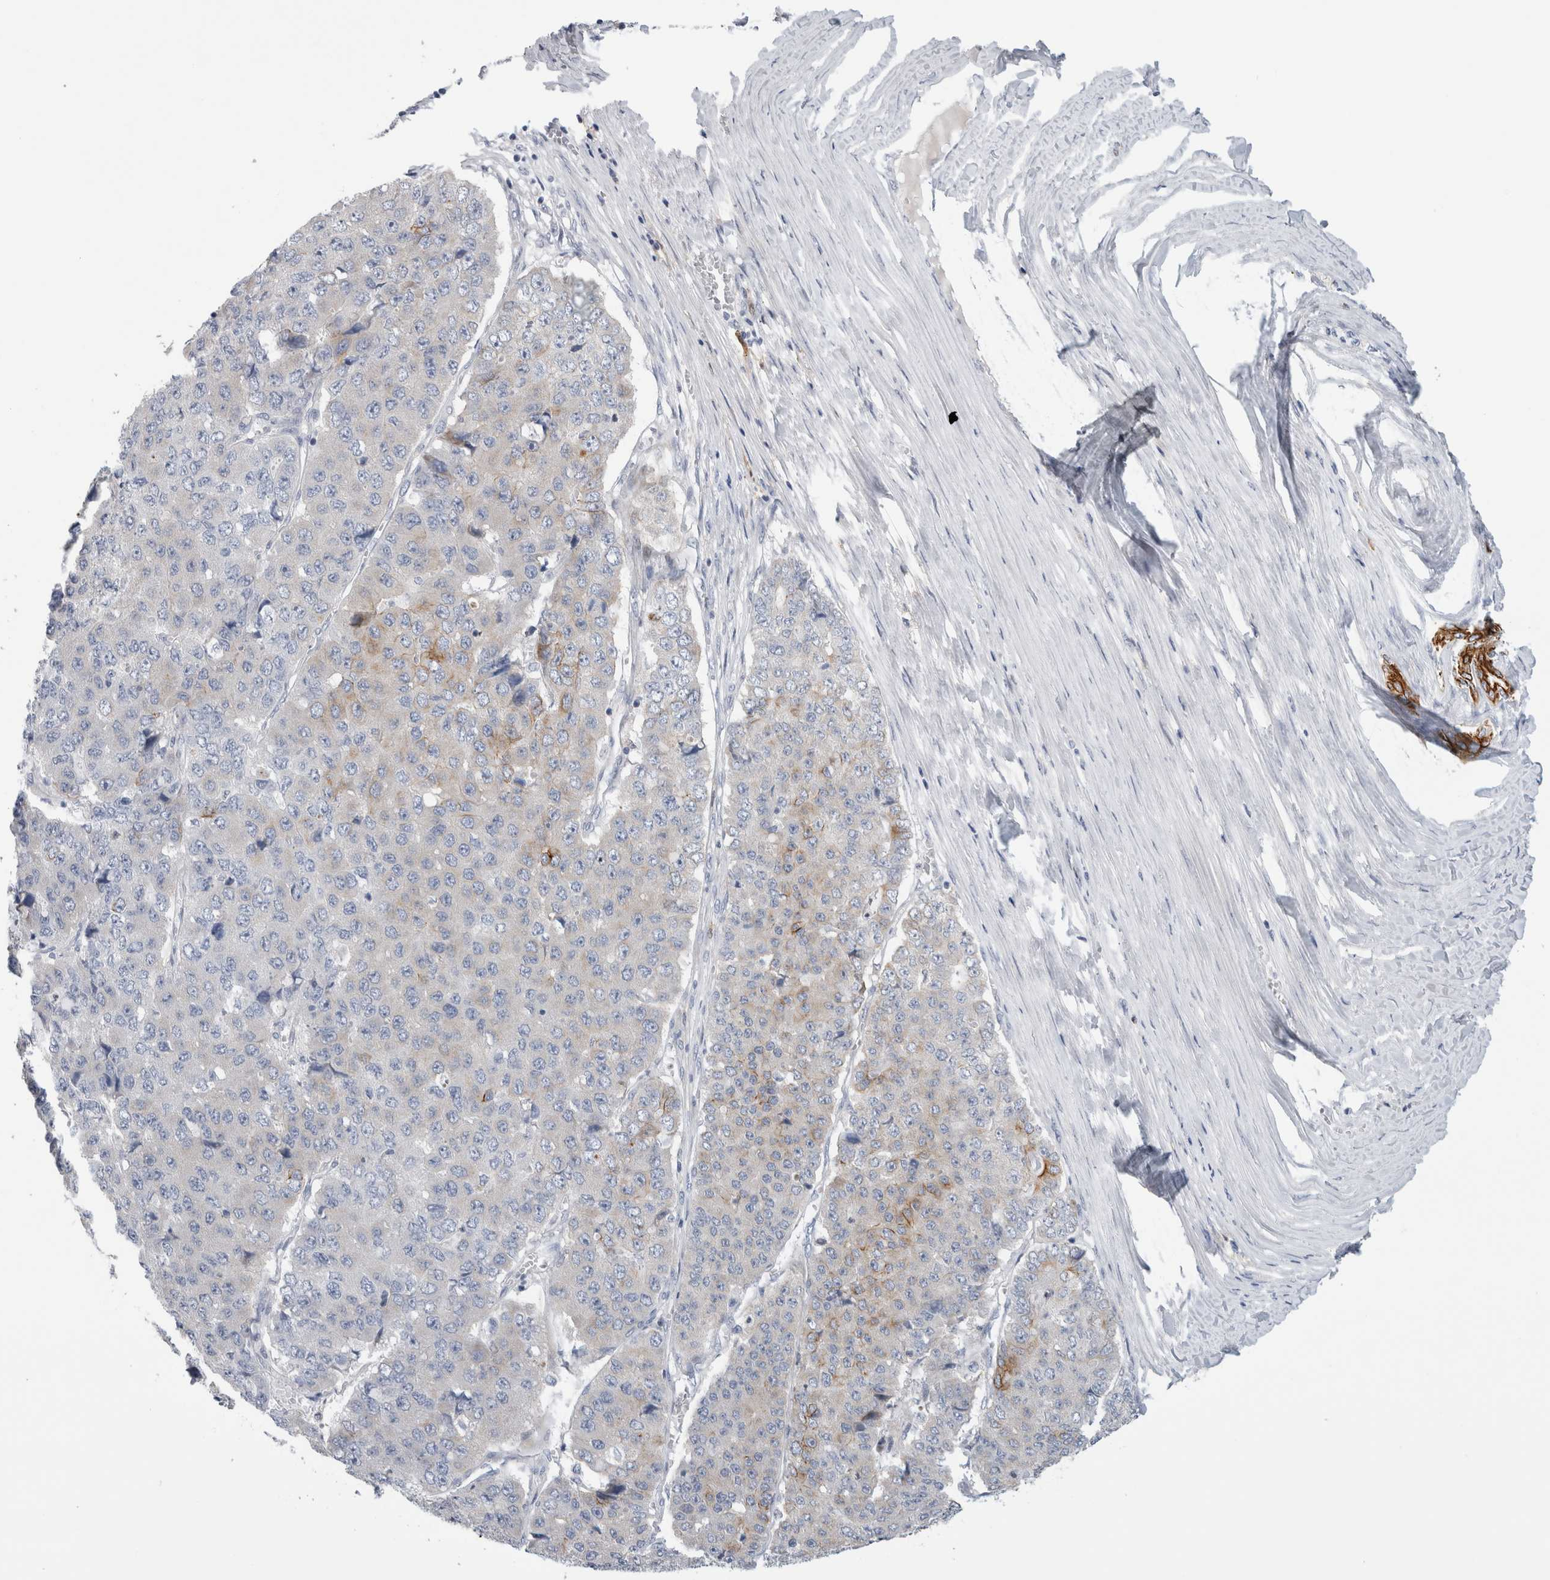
{"staining": {"intensity": "weak", "quantity": "<25%", "location": "cytoplasmic/membranous"}, "tissue": "pancreatic cancer", "cell_type": "Tumor cells", "image_type": "cancer", "snomed": [{"axis": "morphology", "description": "Adenocarcinoma, NOS"}, {"axis": "topography", "description": "Pancreas"}], "caption": "This is a image of IHC staining of adenocarcinoma (pancreatic), which shows no expression in tumor cells.", "gene": "SLC20A2", "patient": {"sex": "male", "age": 50}}